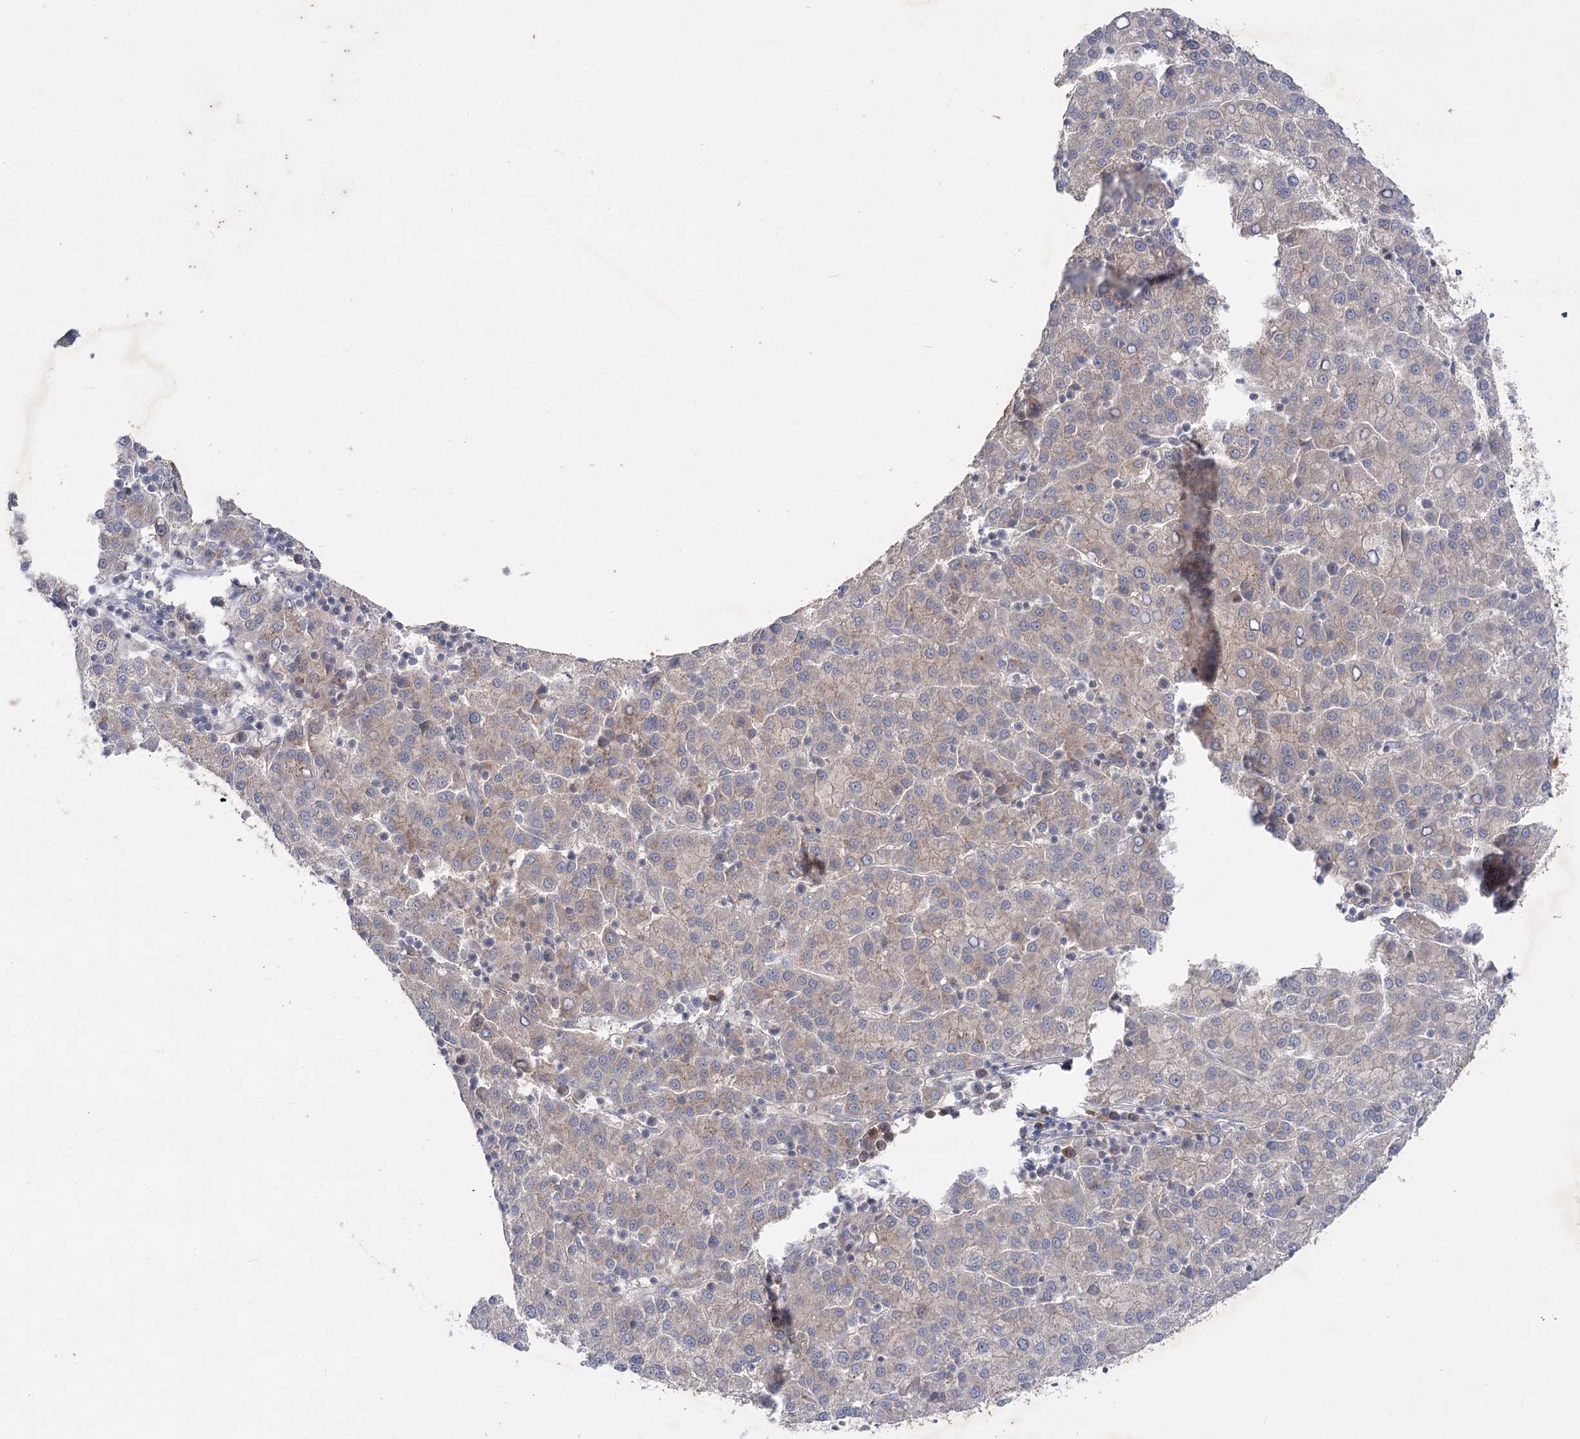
{"staining": {"intensity": "negative", "quantity": "none", "location": "none"}, "tissue": "liver cancer", "cell_type": "Tumor cells", "image_type": "cancer", "snomed": [{"axis": "morphology", "description": "Carcinoma, Hepatocellular, NOS"}, {"axis": "topography", "description": "Liver"}], "caption": "Tumor cells are negative for brown protein staining in liver cancer.", "gene": "GBF1", "patient": {"sex": "female", "age": 58}}